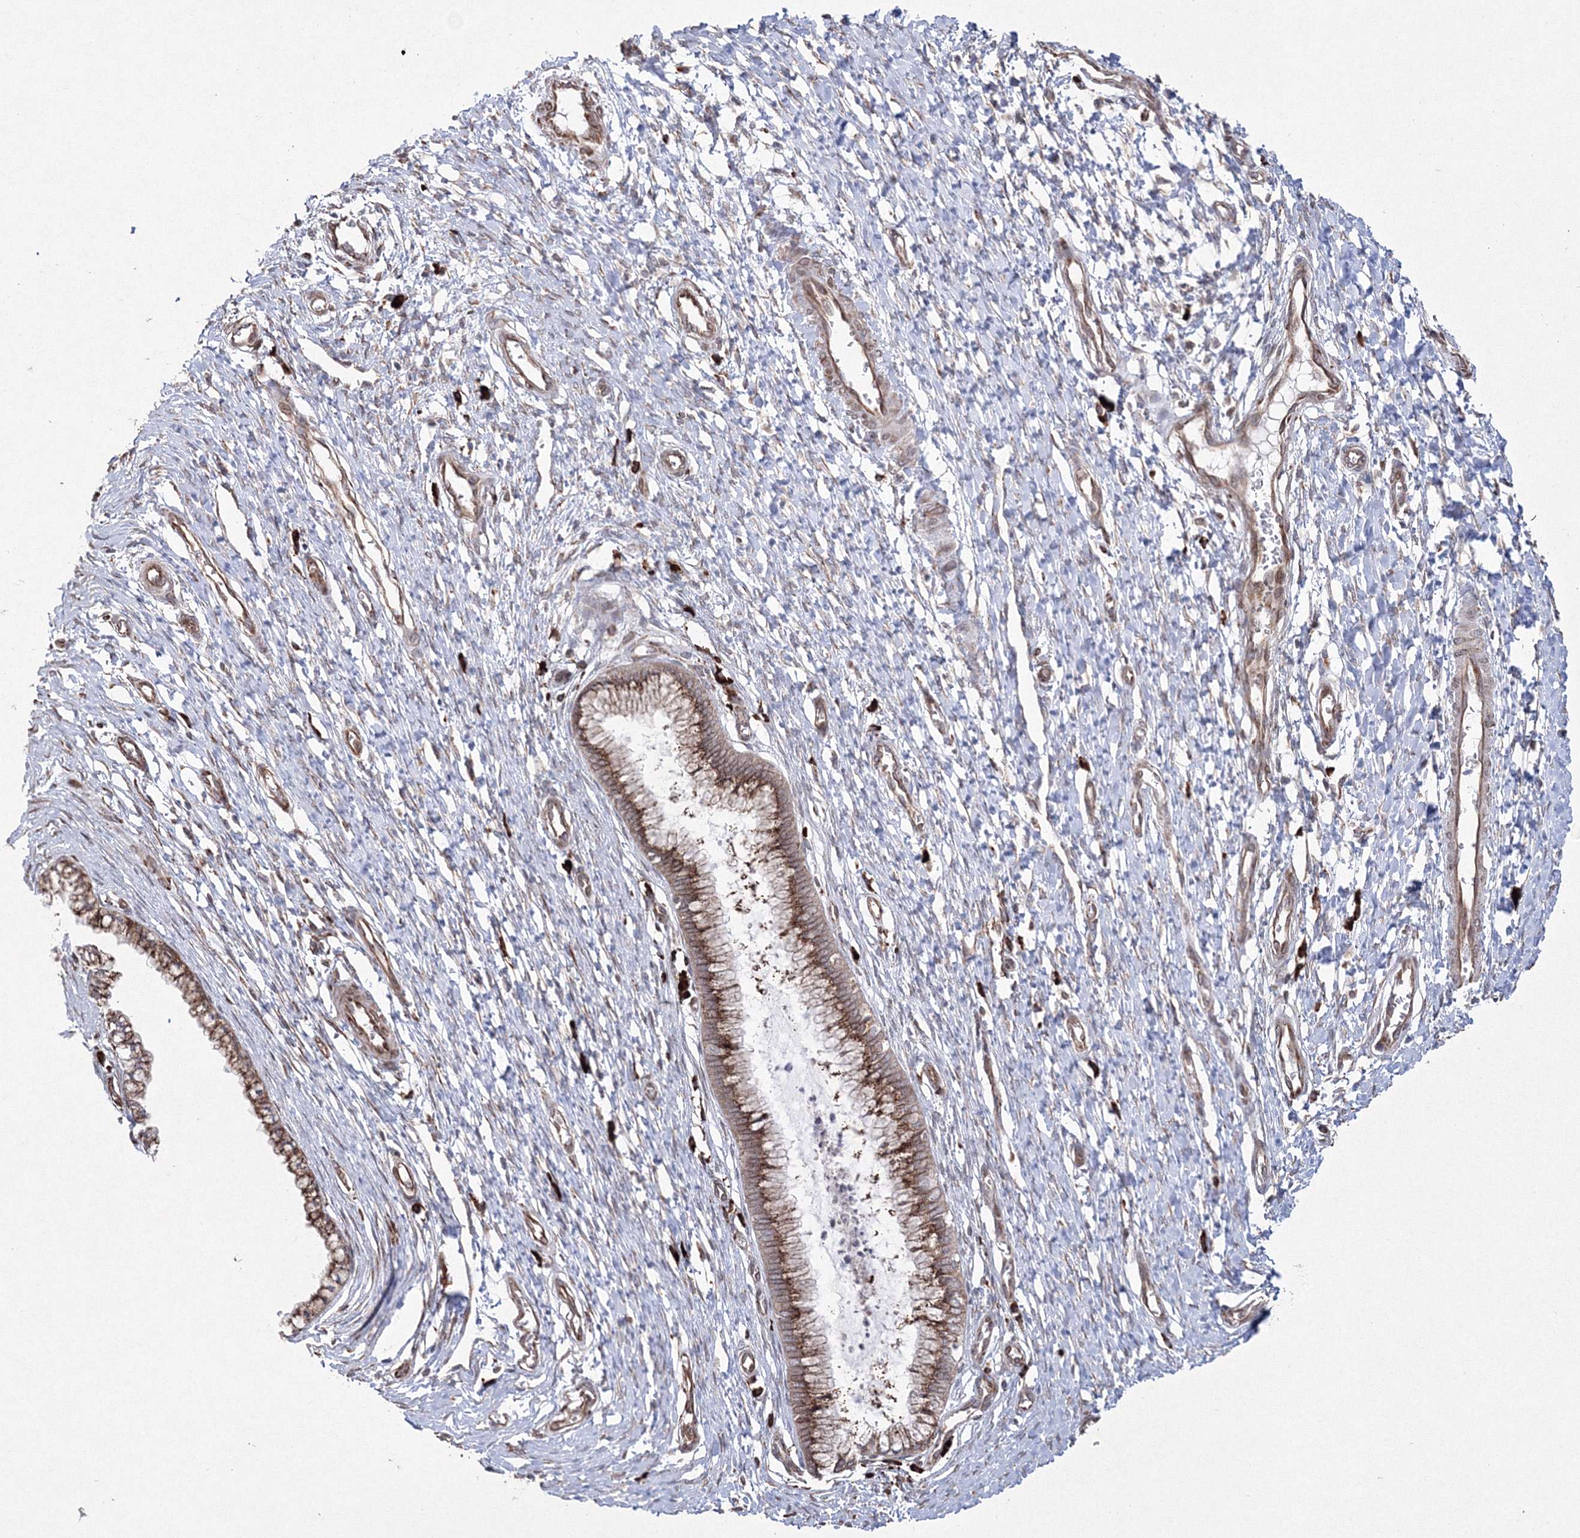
{"staining": {"intensity": "strong", "quantity": ">75%", "location": "cytoplasmic/membranous"}, "tissue": "cervix", "cell_type": "Glandular cells", "image_type": "normal", "snomed": [{"axis": "morphology", "description": "Normal tissue, NOS"}, {"axis": "topography", "description": "Cervix"}], "caption": "A high amount of strong cytoplasmic/membranous positivity is appreciated in about >75% of glandular cells in normal cervix. Immunohistochemistry stains the protein of interest in brown and the nuclei are stained blue.", "gene": "EFCAB12", "patient": {"sex": "female", "age": 55}}